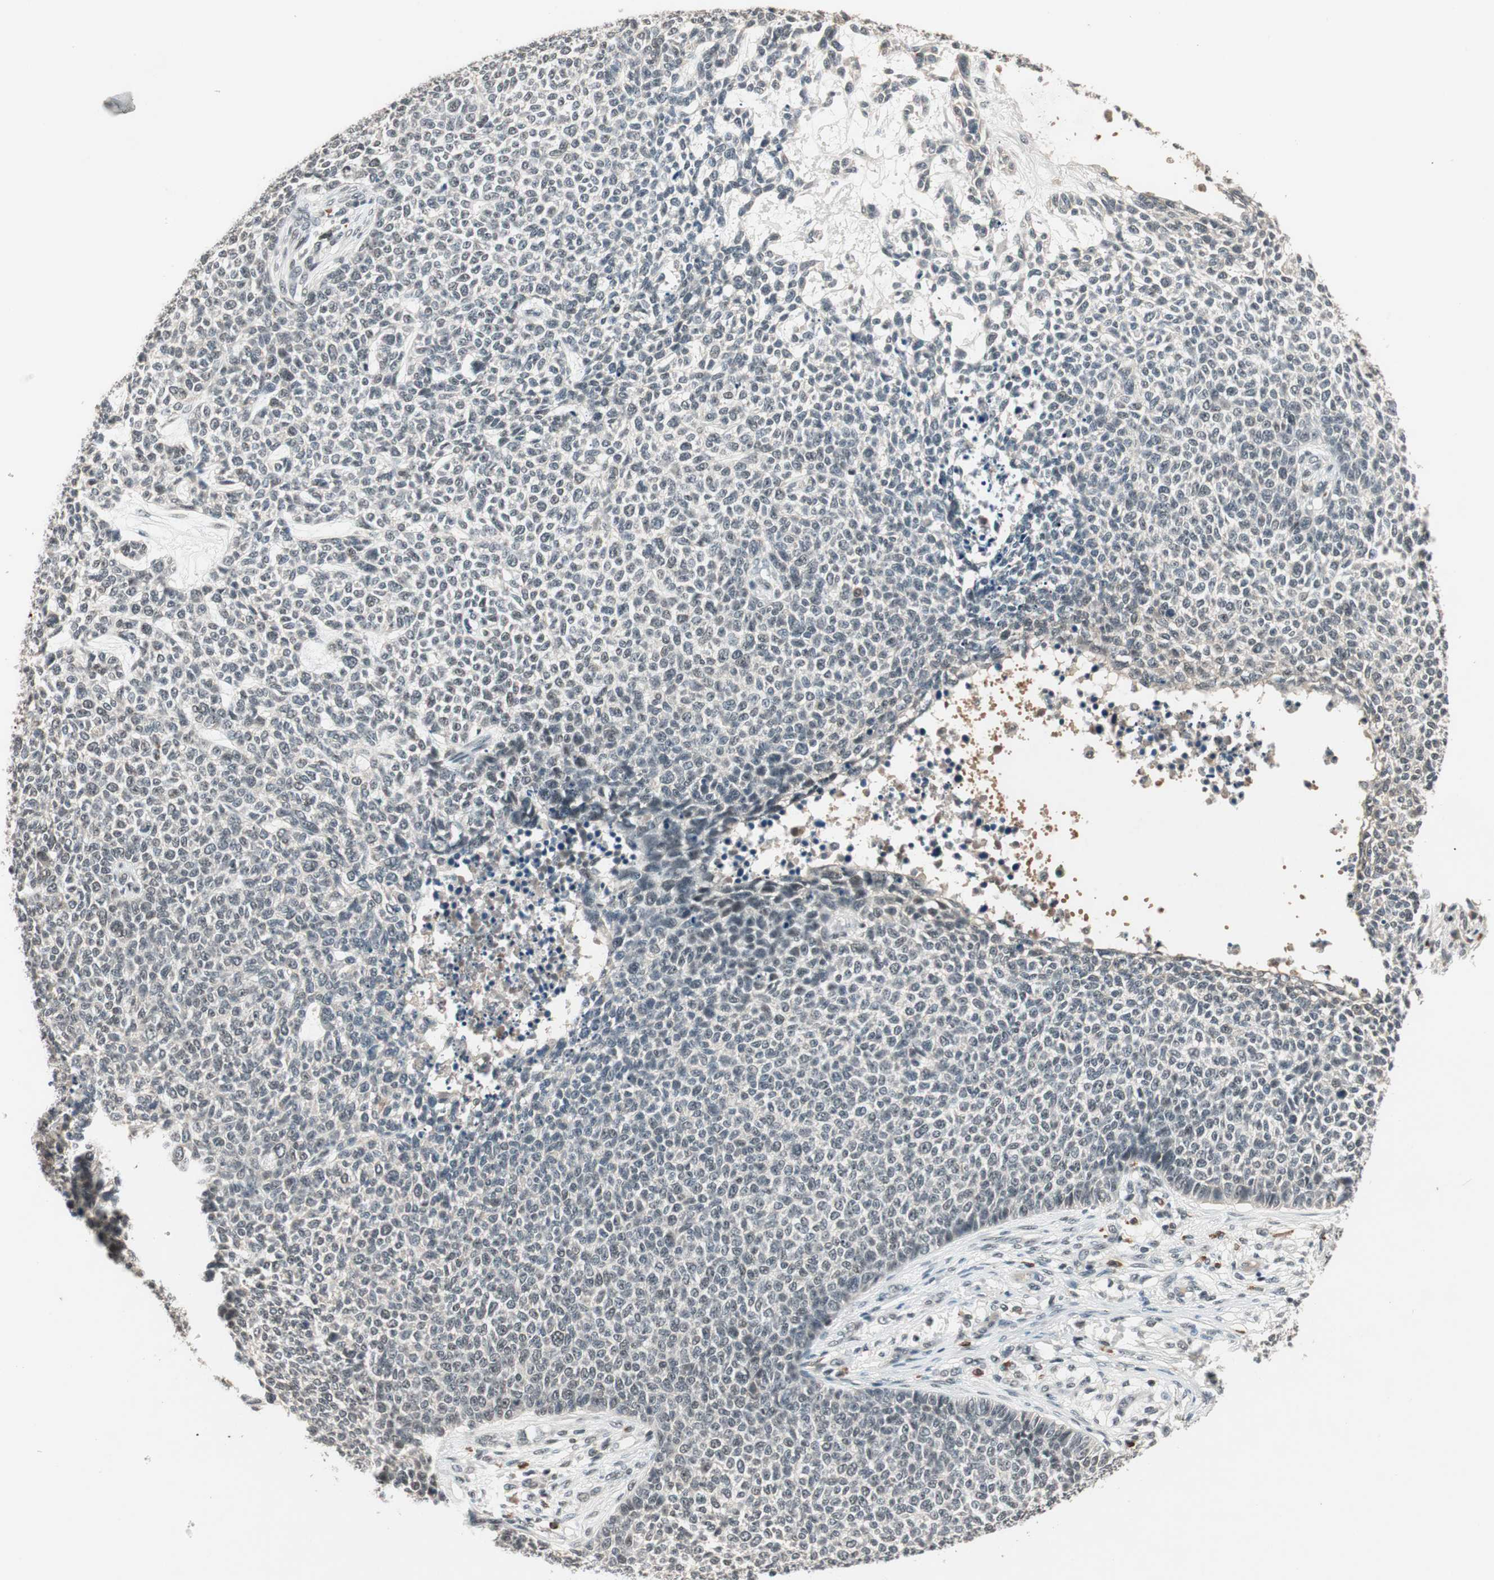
{"staining": {"intensity": "weak", "quantity": "<25%", "location": "nuclear"}, "tissue": "skin cancer", "cell_type": "Tumor cells", "image_type": "cancer", "snomed": [{"axis": "morphology", "description": "Basal cell carcinoma"}, {"axis": "topography", "description": "Skin"}], "caption": "Immunohistochemistry photomicrograph of skin basal cell carcinoma stained for a protein (brown), which demonstrates no staining in tumor cells.", "gene": "NFRKB", "patient": {"sex": "female", "age": 84}}